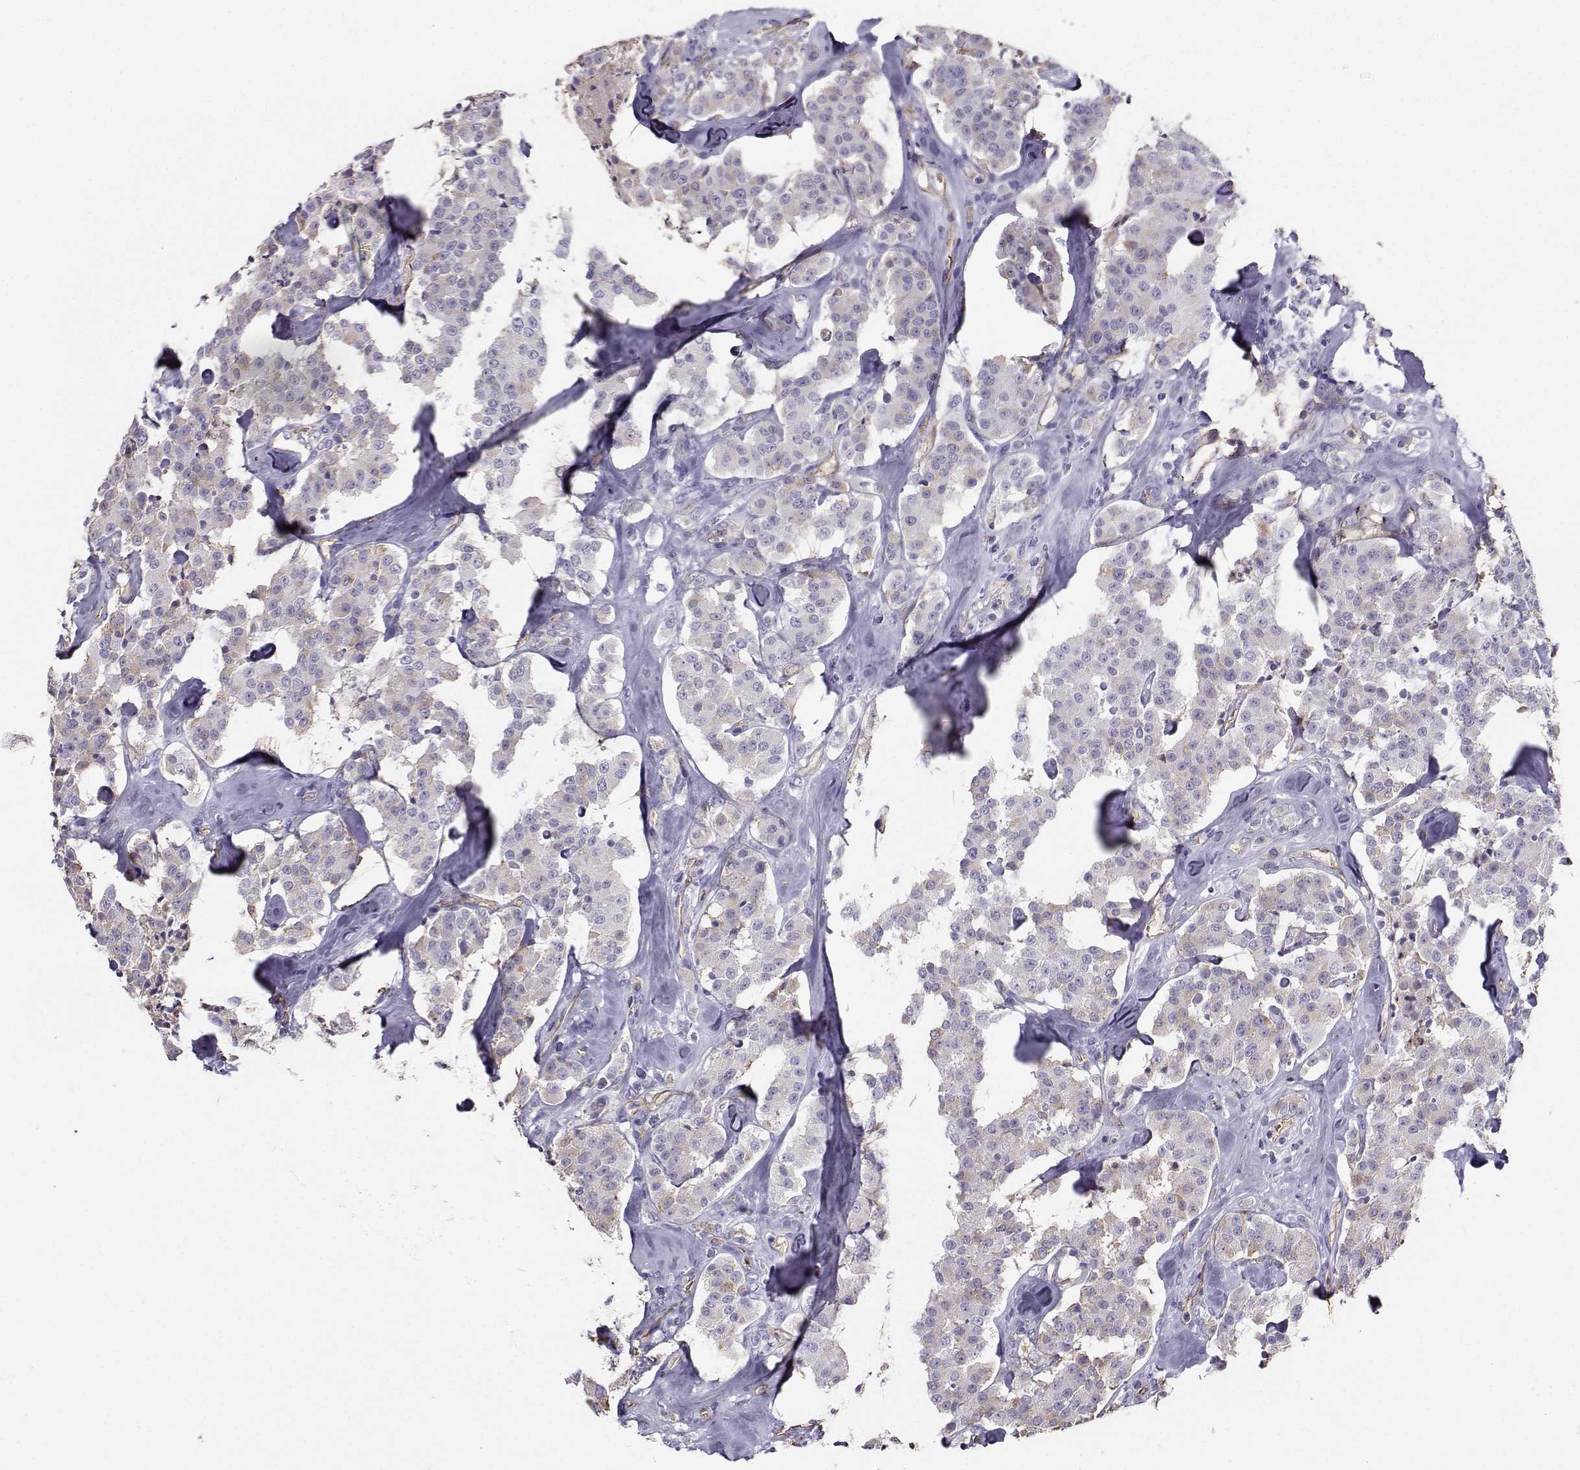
{"staining": {"intensity": "weak", "quantity": ">75%", "location": "cytoplasmic/membranous"}, "tissue": "carcinoid", "cell_type": "Tumor cells", "image_type": "cancer", "snomed": [{"axis": "morphology", "description": "Carcinoid, malignant, NOS"}, {"axis": "topography", "description": "Pancreas"}], "caption": "Carcinoid (malignant) stained with DAB (3,3'-diaminobenzidine) IHC reveals low levels of weak cytoplasmic/membranous expression in about >75% of tumor cells.", "gene": "CLUL1", "patient": {"sex": "male", "age": 41}}